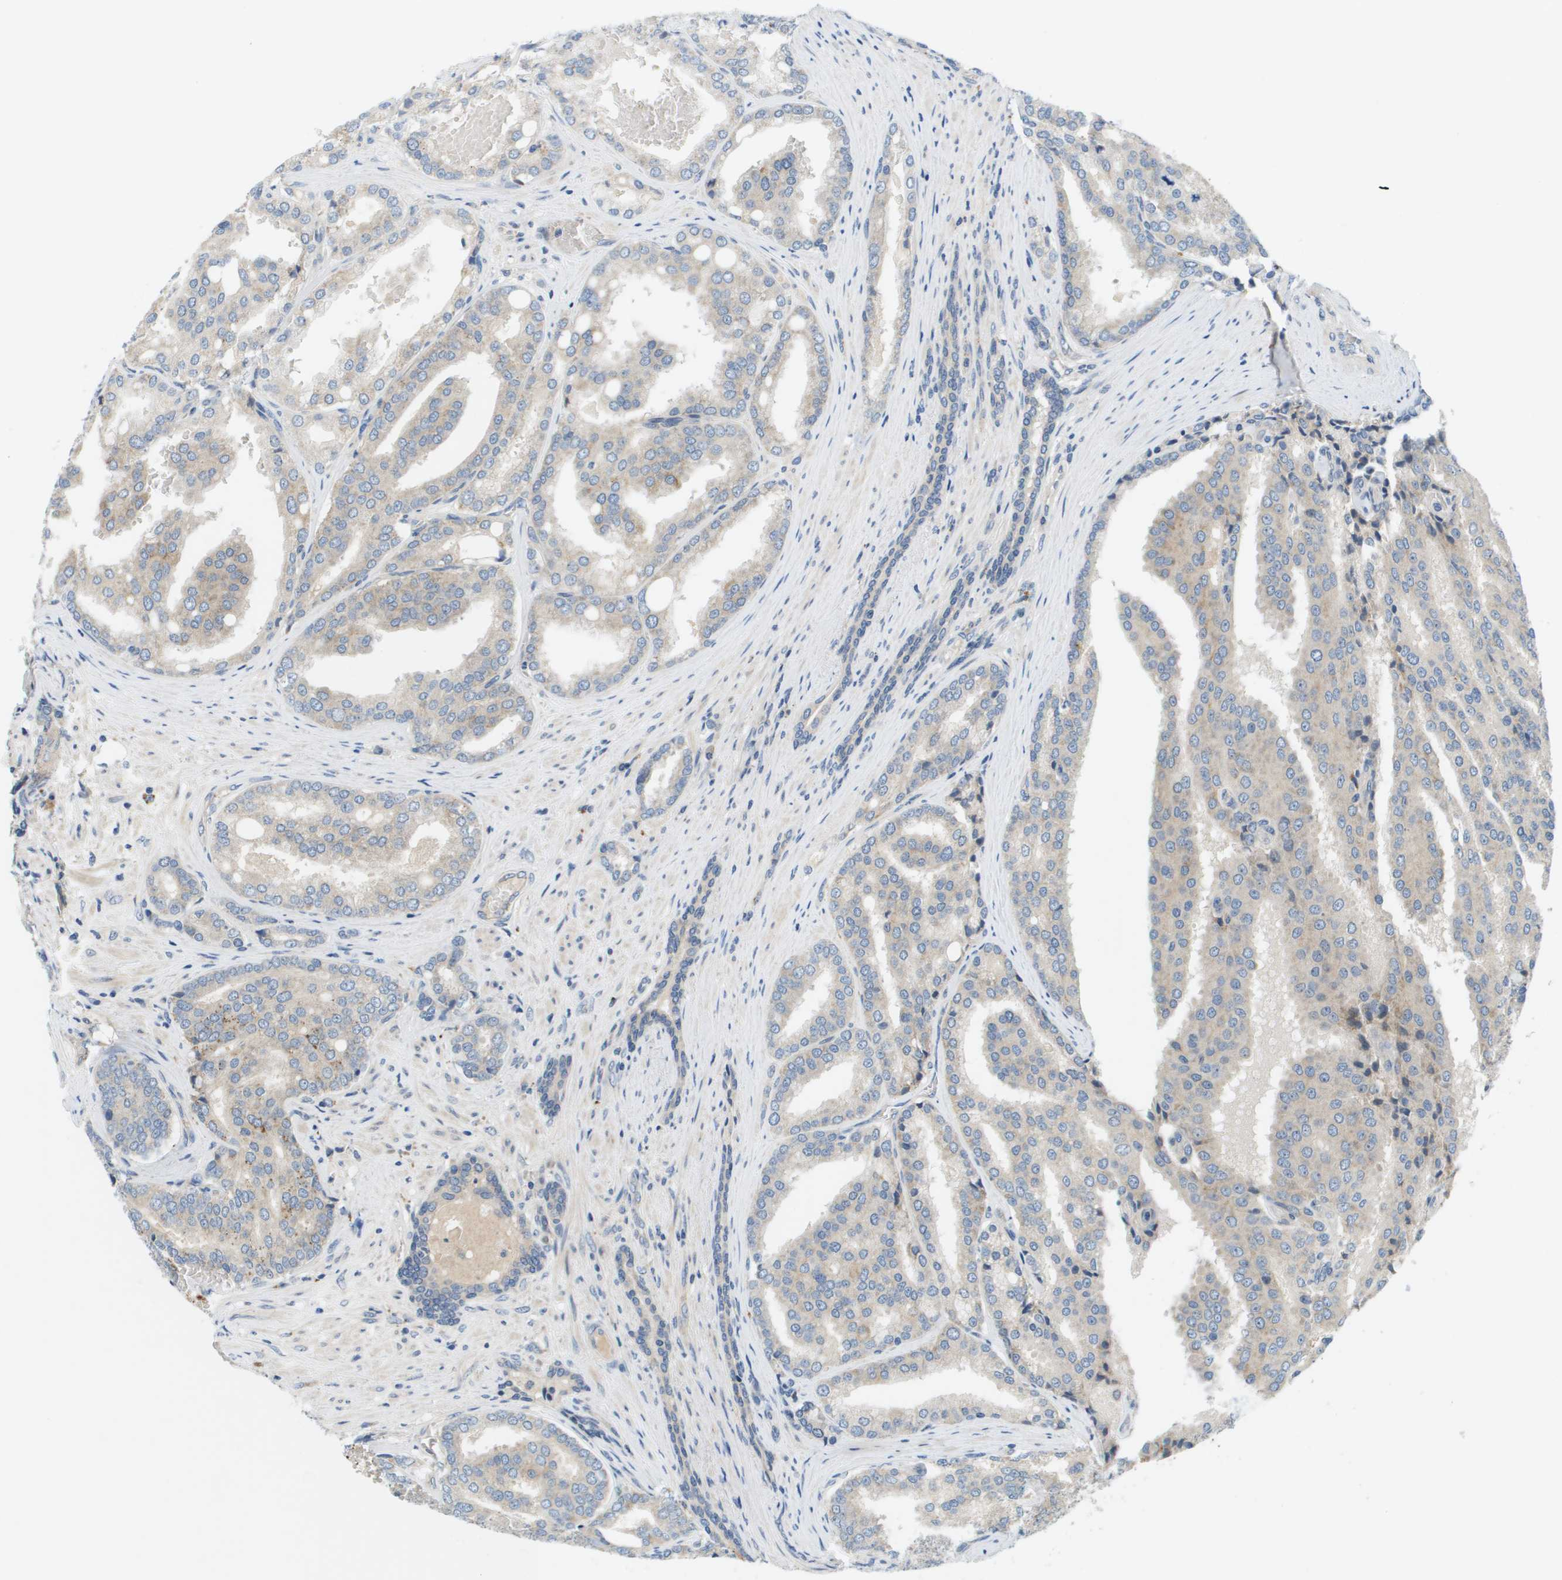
{"staining": {"intensity": "weak", "quantity": "<25%", "location": "cytoplasmic/membranous"}, "tissue": "prostate cancer", "cell_type": "Tumor cells", "image_type": "cancer", "snomed": [{"axis": "morphology", "description": "Adenocarcinoma, High grade"}, {"axis": "topography", "description": "Prostate"}], "caption": "A histopathology image of human prostate cancer is negative for staining in tumor cells.", "gene": "SLC25A20", "patient": {"sex": "male", "age": 50}}